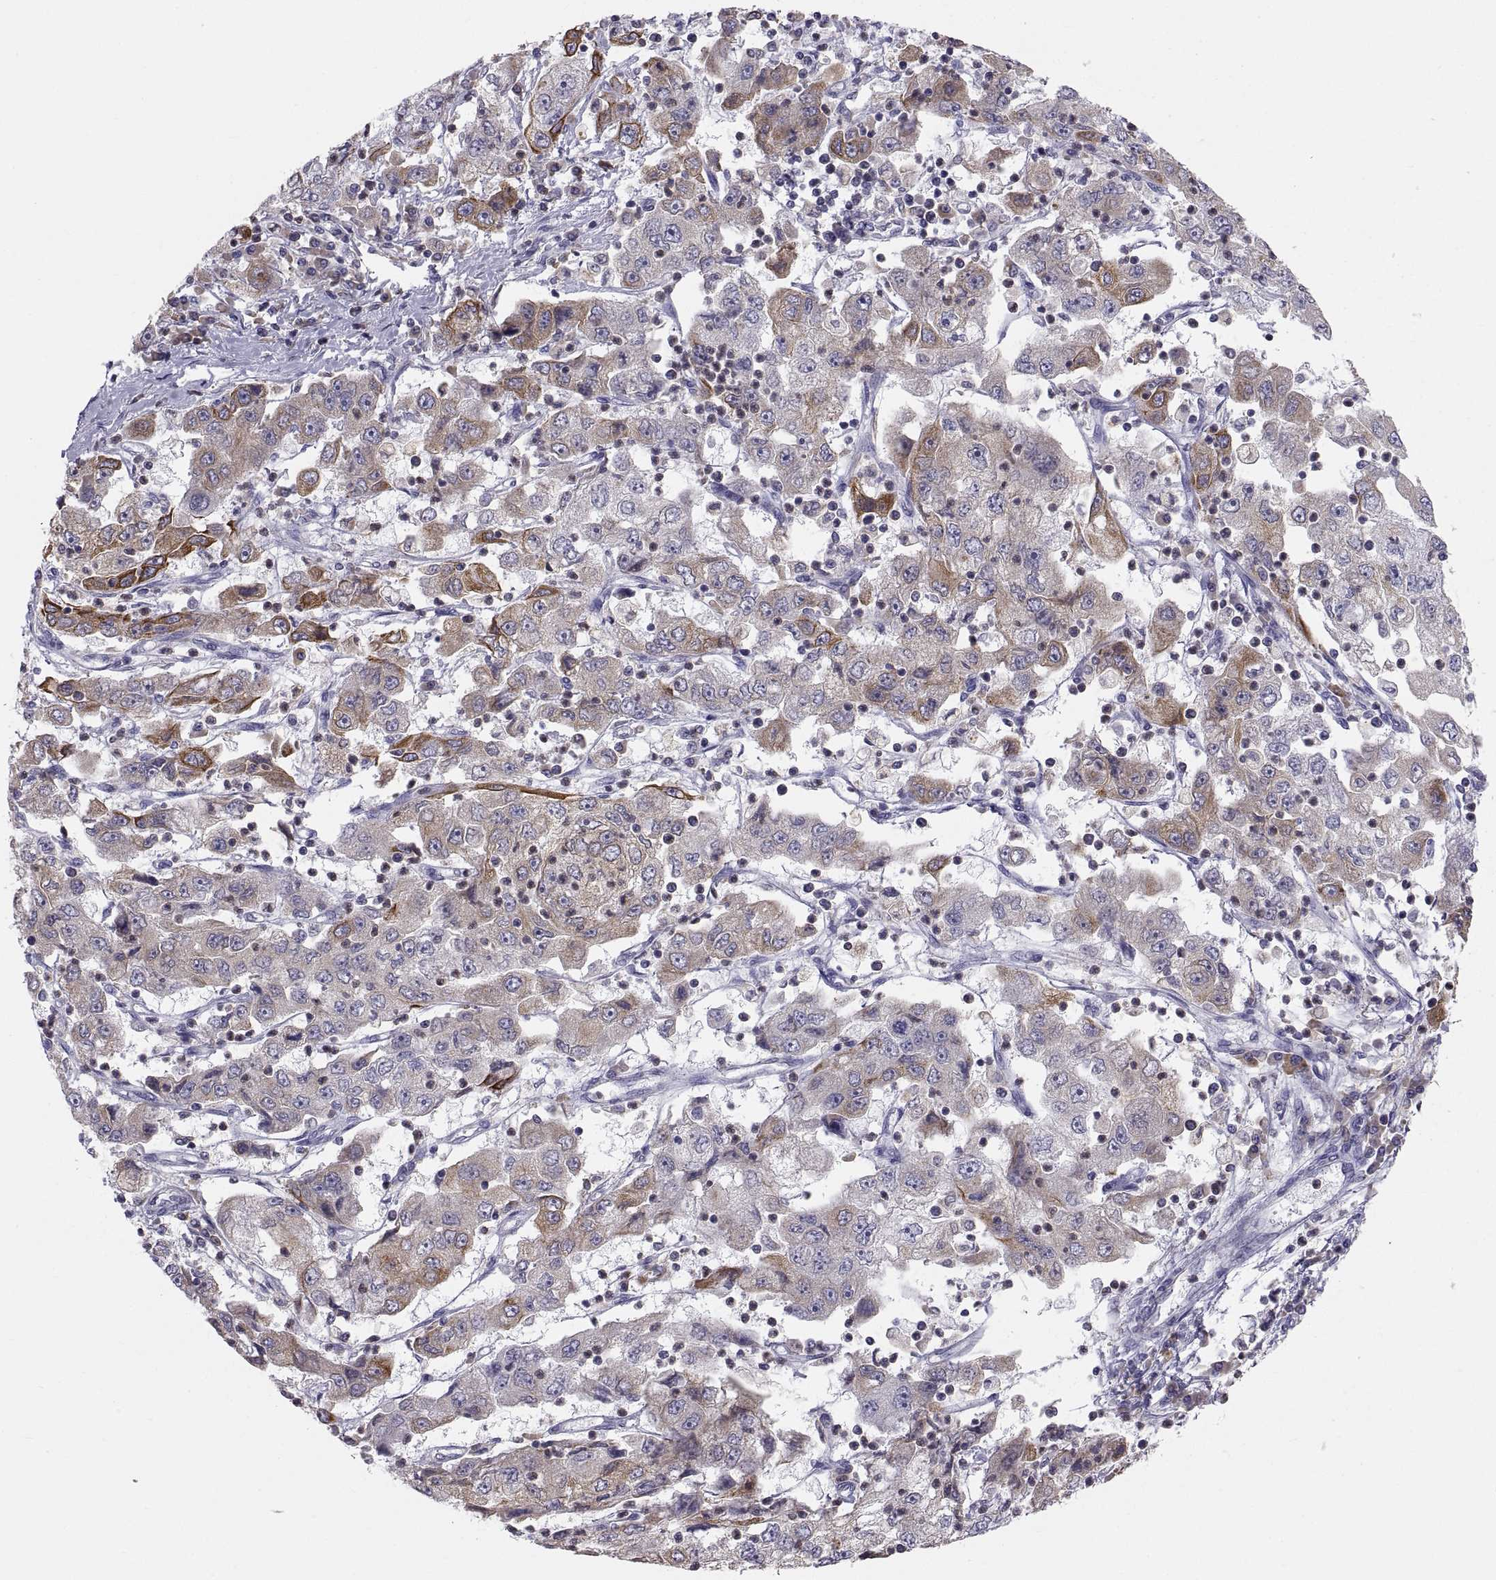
{"staining": {"intensity": "strong", "quantity": "<25%", "location": "cytoplasmic/membranous"}, "tissue": "cervical cancer", "cell_type": "Tumor cells", "image_type": "cancer", "snomed": [{"axis": "morphology", "description": "Squamous cell carcinoma, NOS"}, {"axis": "topography", "description": "Cervix"}], "caption": "About <25% of tumor cells in cervical squamous cell carcinoma reveal strong cytoplasmic/membranous protein positivity as visualized by brown immunohistochemical staining.", "gene": "ERO1A", "patient": {"sex": "female", "age": 36}}